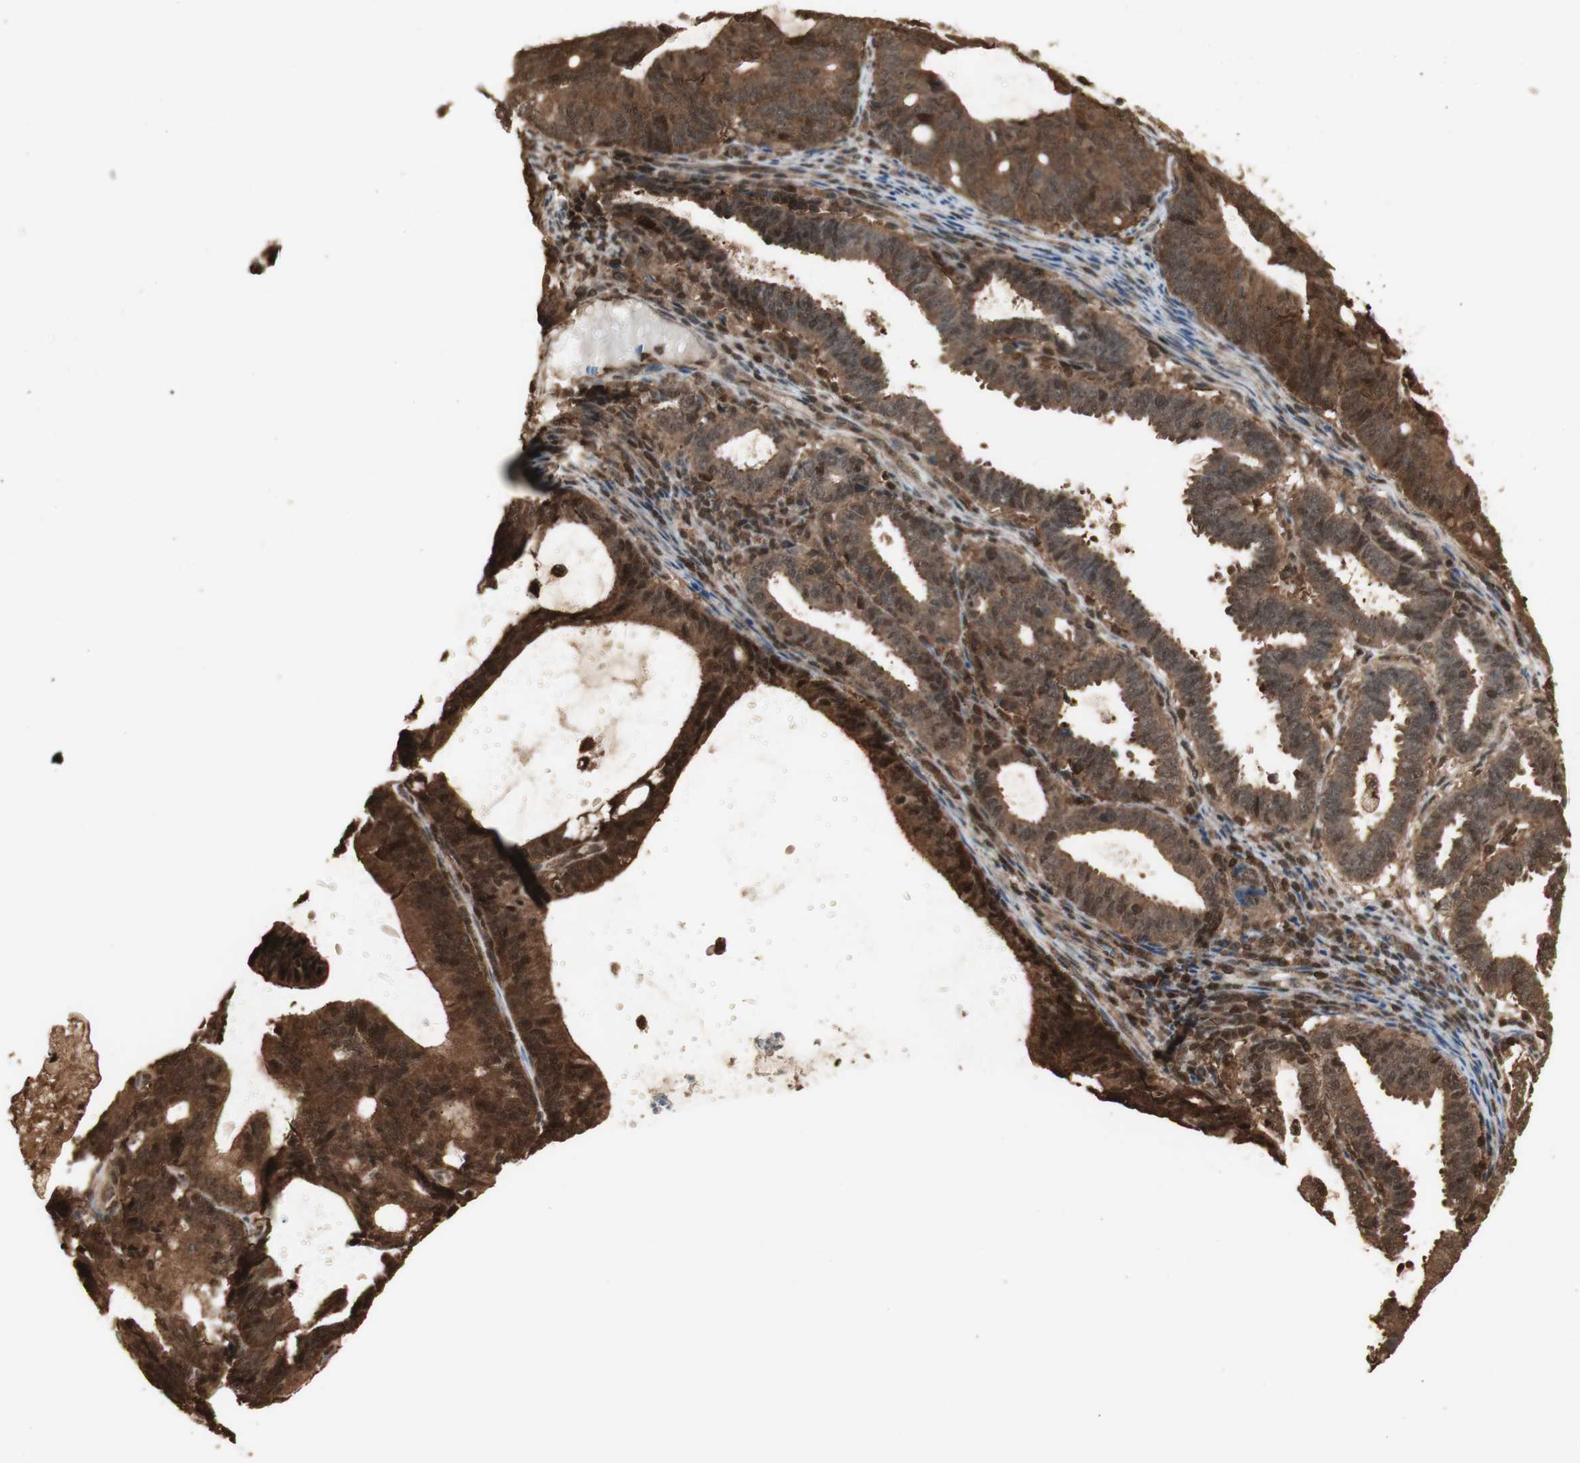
{"staining": {"intensity": "strong", "quantity": ">75%", "location": "cytoplasmic/membranous,nuclear"}, "tissue": "endometrial cancer", "cell_type": "Tumor cells", "image_type": "cancer", "snomed": [{"axis": "morphology", "description": "Adenocarcinoma, NOS"}, {"axis": "topography", "description": "Uterus"}], "caption": "DAB (3,3'-diaminobenzidine) immunohistochemical staining of endometrial adenocarcinoma shows strong cytoplasmic/membranous and nuclear protein expression in approximately >75% of tumor cells.", "gene": "YWHAB", "patient": {"sex": "female", "age": 83}}